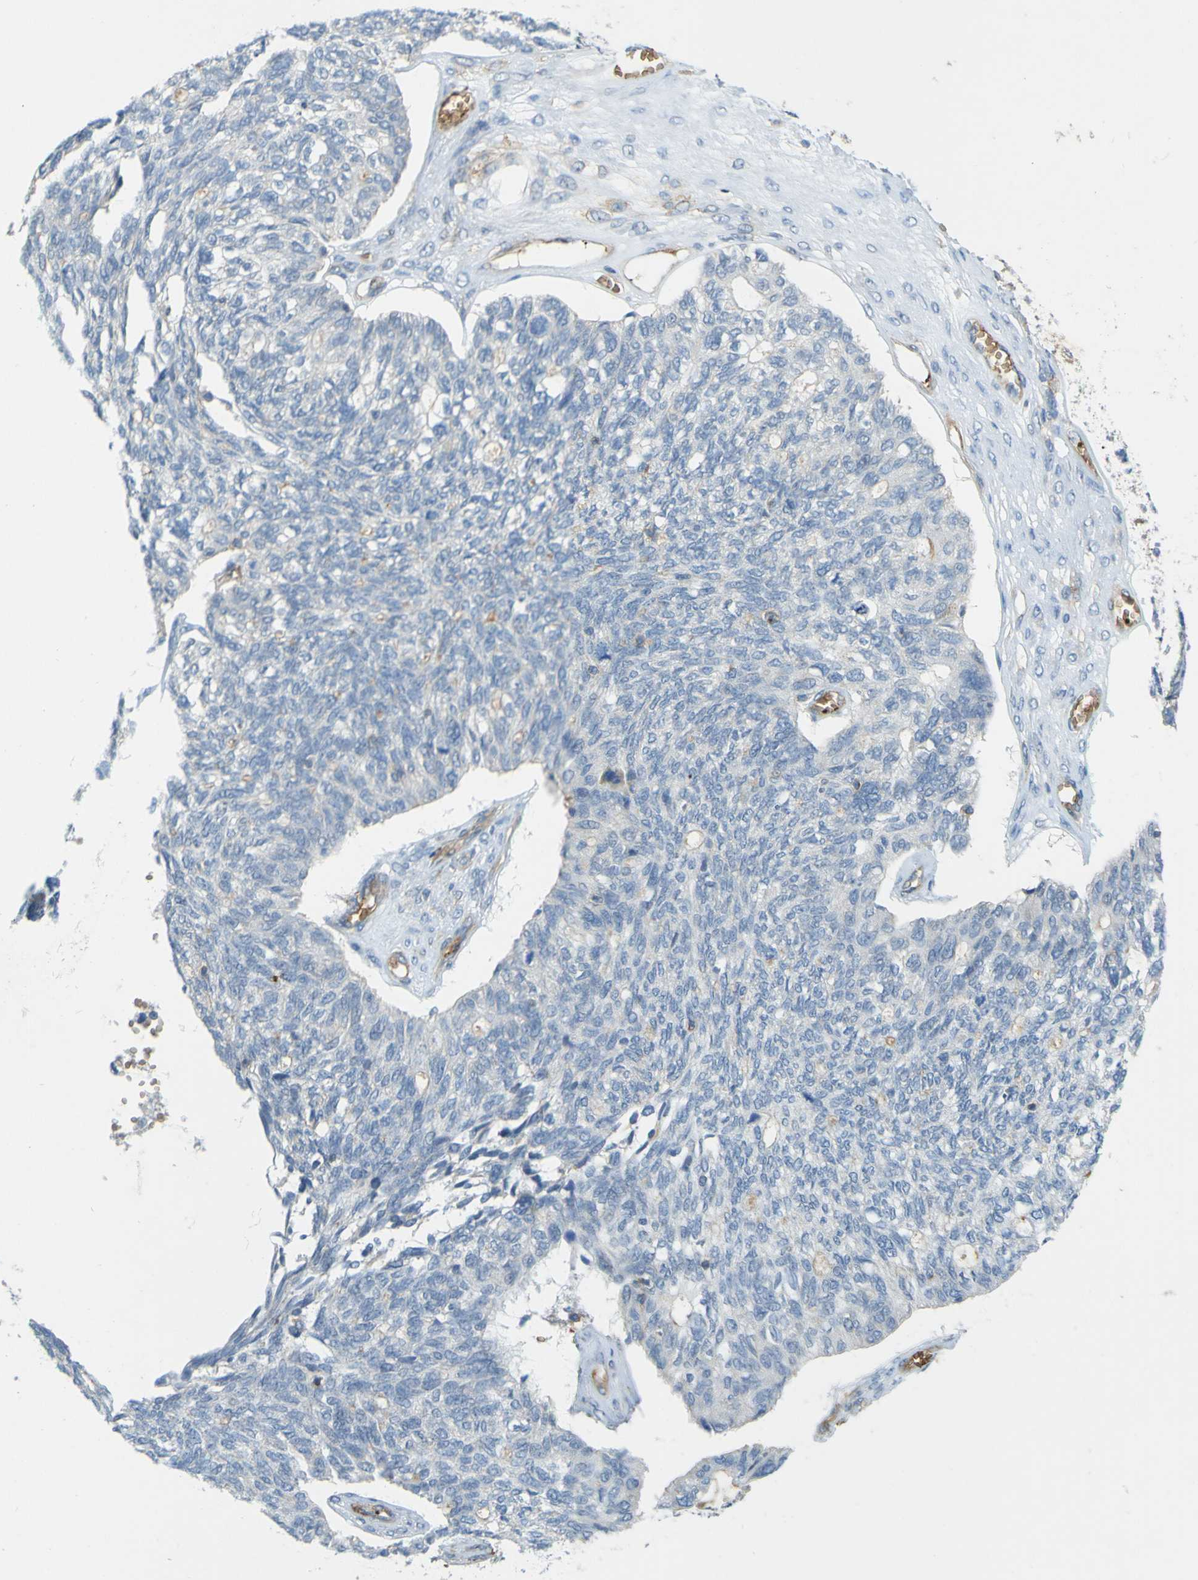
{"staining": {"intensity": "negative", "quantity": "none", "location": "none"}, "tissue": "ovarian cancer", "cell_type": "Tumor cells", "image_type": "cancer", "snomed": [{"axis": "morphology", "description": "Cystadenocarcinoma, serous, NOS"}, {"axis": "topography", "description": "Ovary"}], "caption": "Protein analysis of ovarian serous cystadenocarcinoma exhibits no significant staining in tumor cells.", "gene": "PLXDC1", "patient": {"sex": "female", "age": 79}}